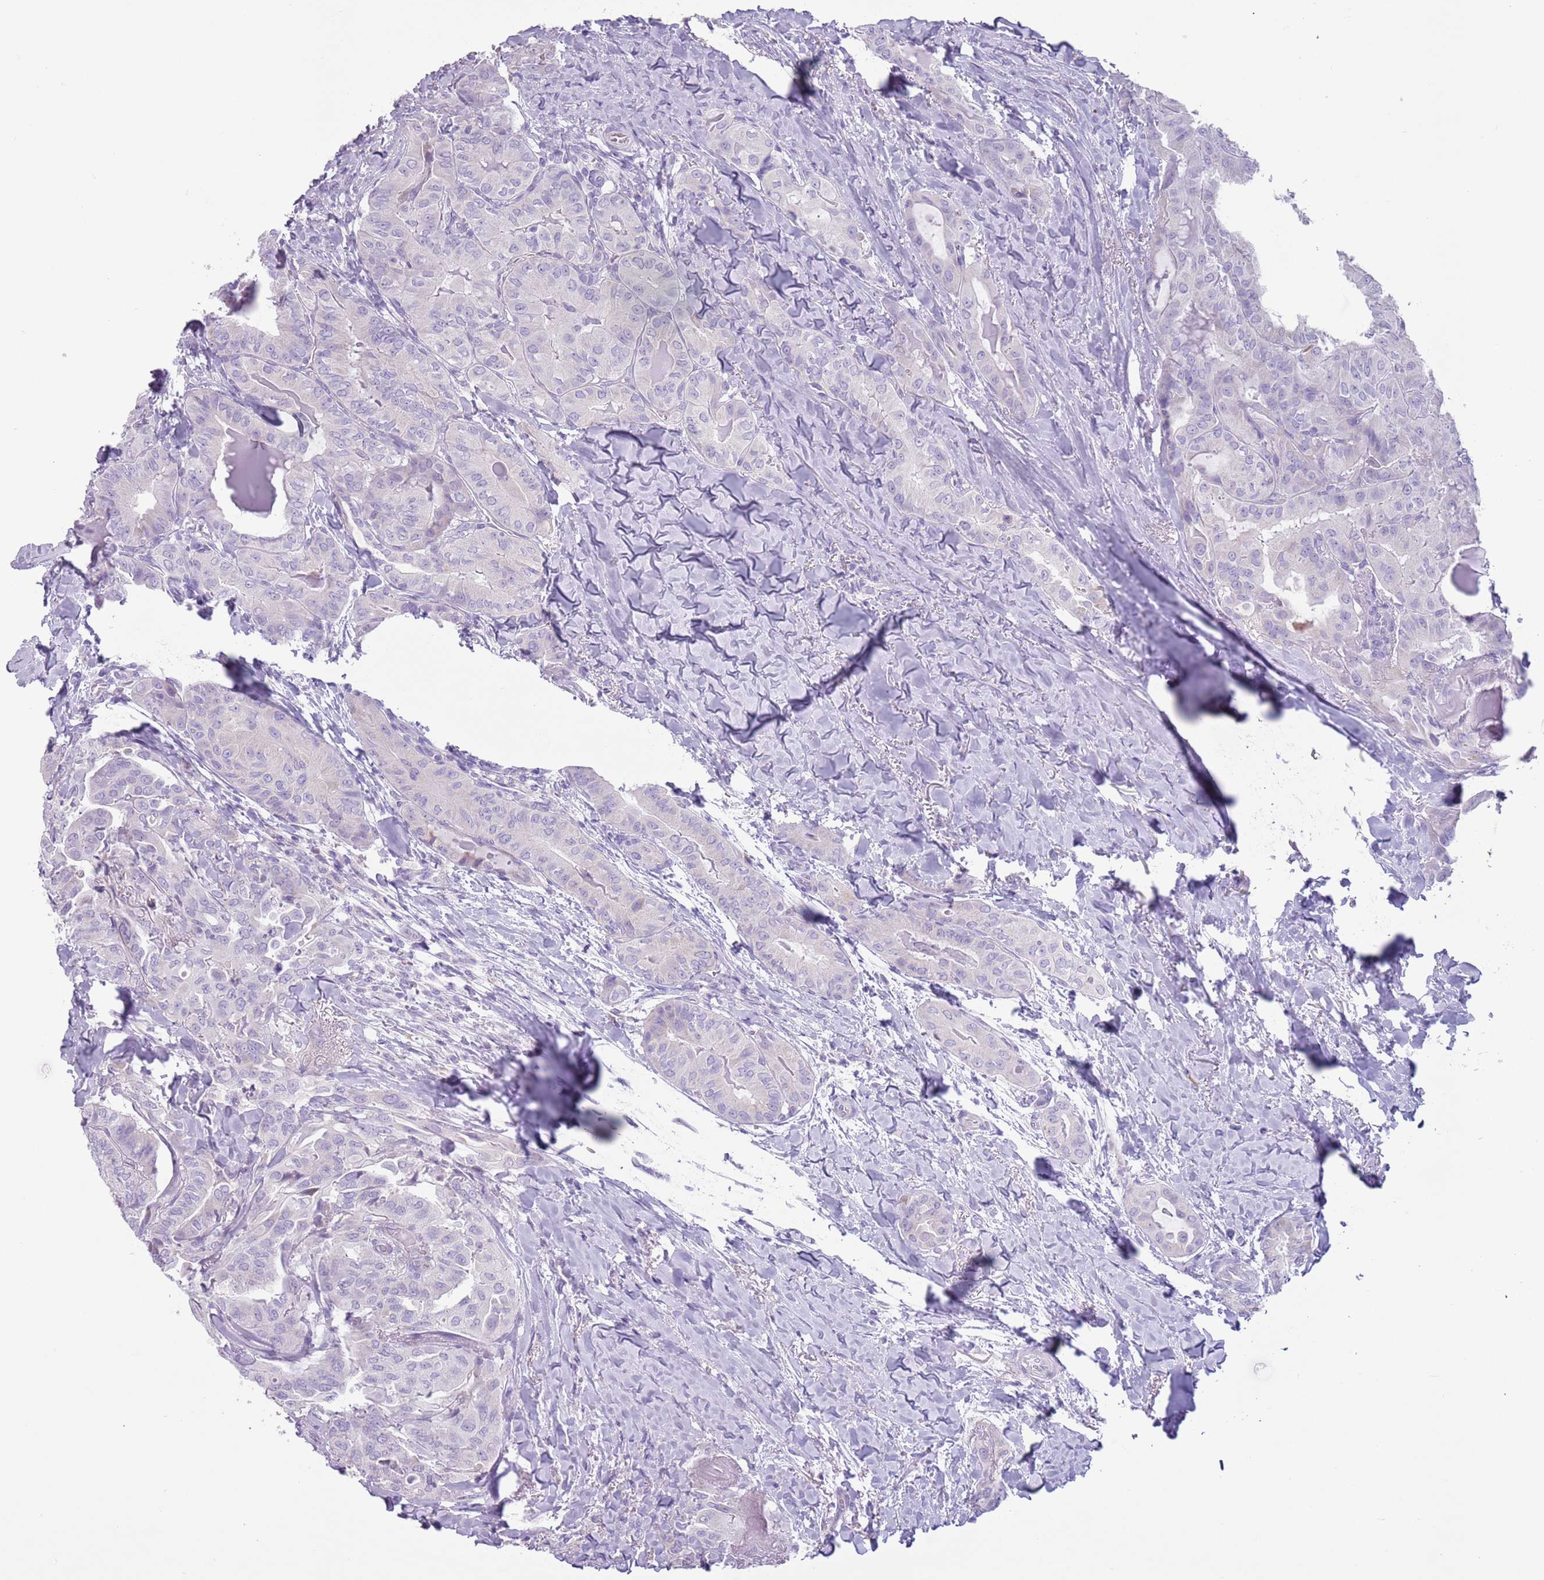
{"staining": {"intensity": "negative", "quantity": "none", "location": "none"}, "tissue": "thyroid cancer", "cell_type": "Tumor cells", "image_type": "cancer", "snomed": [{"axis": "morphology", "description": "Papillary adenocarcinoma, NOS"}, {"axis": "topography", "description": "Thyroid gland"}], "caption": "Micrograph shows no significant protein expression in tumor cells of thyroid cancer (papillary adenocarcinoma).", "gene": "HYOU1", "patient": {"sex": "female", "age": 68}}